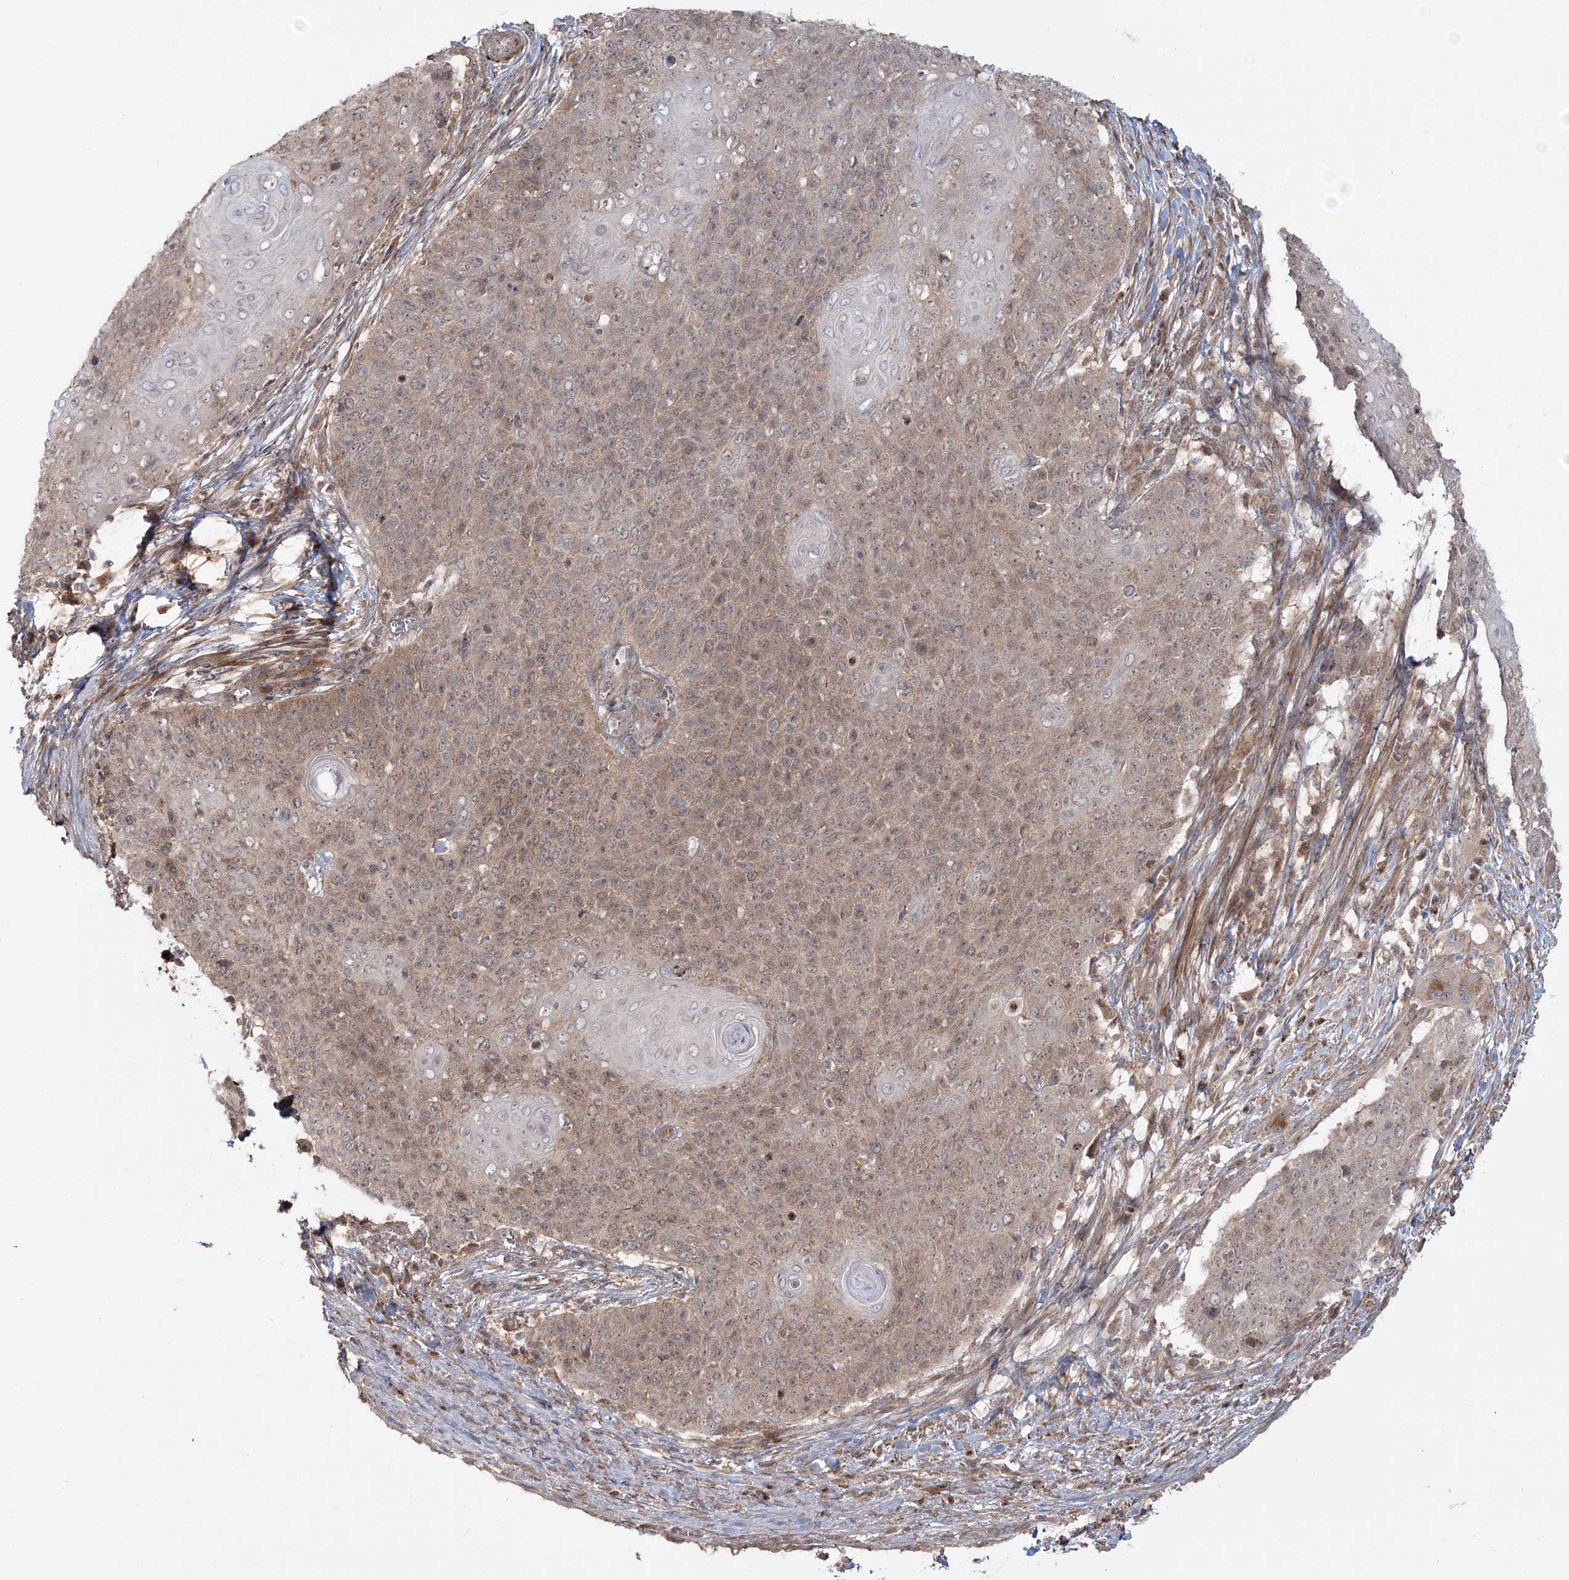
{"staining": {"intensity": "weak", "quantity": ">75%", "location": "cytoplasmic/membranous,nuclear"}, "tissue": "cervical cancer", "cell_type": "Tumor cells", "image_type": "cancer", "snomed": [{"axis": "morphology", "description": "Squamous cell carcinoma, NOS"}, {"axis": "topography", "description": "Cervix"}], "caption": "Tumor cells display low levels of weak cytoplasmic/membranous and nuclear positivity in approximately >75% of cells in cervical cancer (squamous cell carcinoma).", "gene": "MOCS2", "patient": {"sex": "female", "age": 39}}